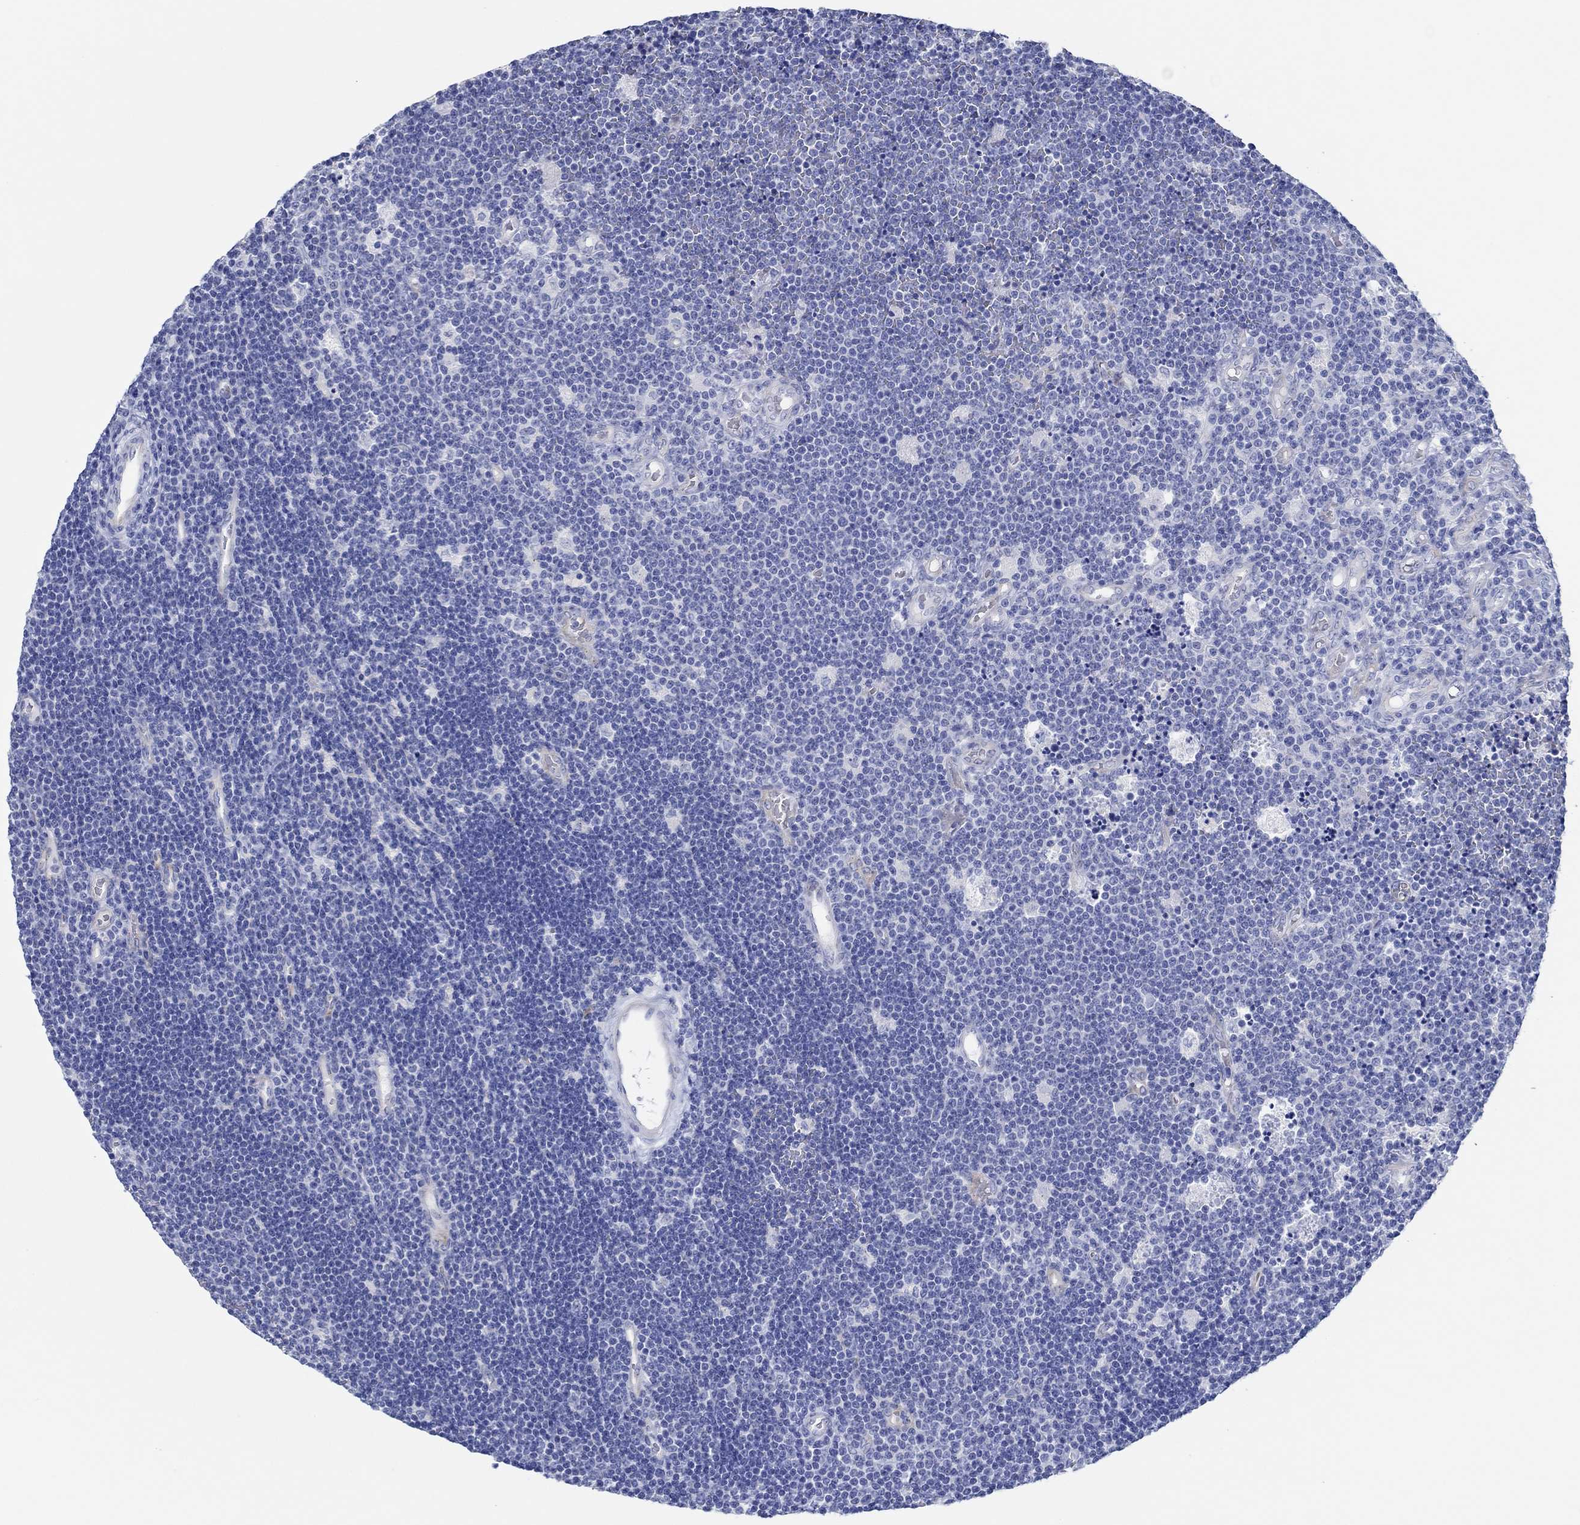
{"staining": {"intensity": "negative", "quantity": "none", "location": "none"}, "tissue": "lymphoma", "cell_type": "Tumor cells", "image_type": "cancer", "snomed": [{"axis": "morphology", "description": "Malignant lymphoma, non-Hodgkin's type, Low grade"}, {"axis": "topography", "description": "Brain"}], "caption": "A histopathology image of human low-grade malignant lymphoma, non-Hodgkin's type is negative for staining in tumor cells.", "gene": "IGFBP6", "patient": {"sex": "female", "age": 66}}